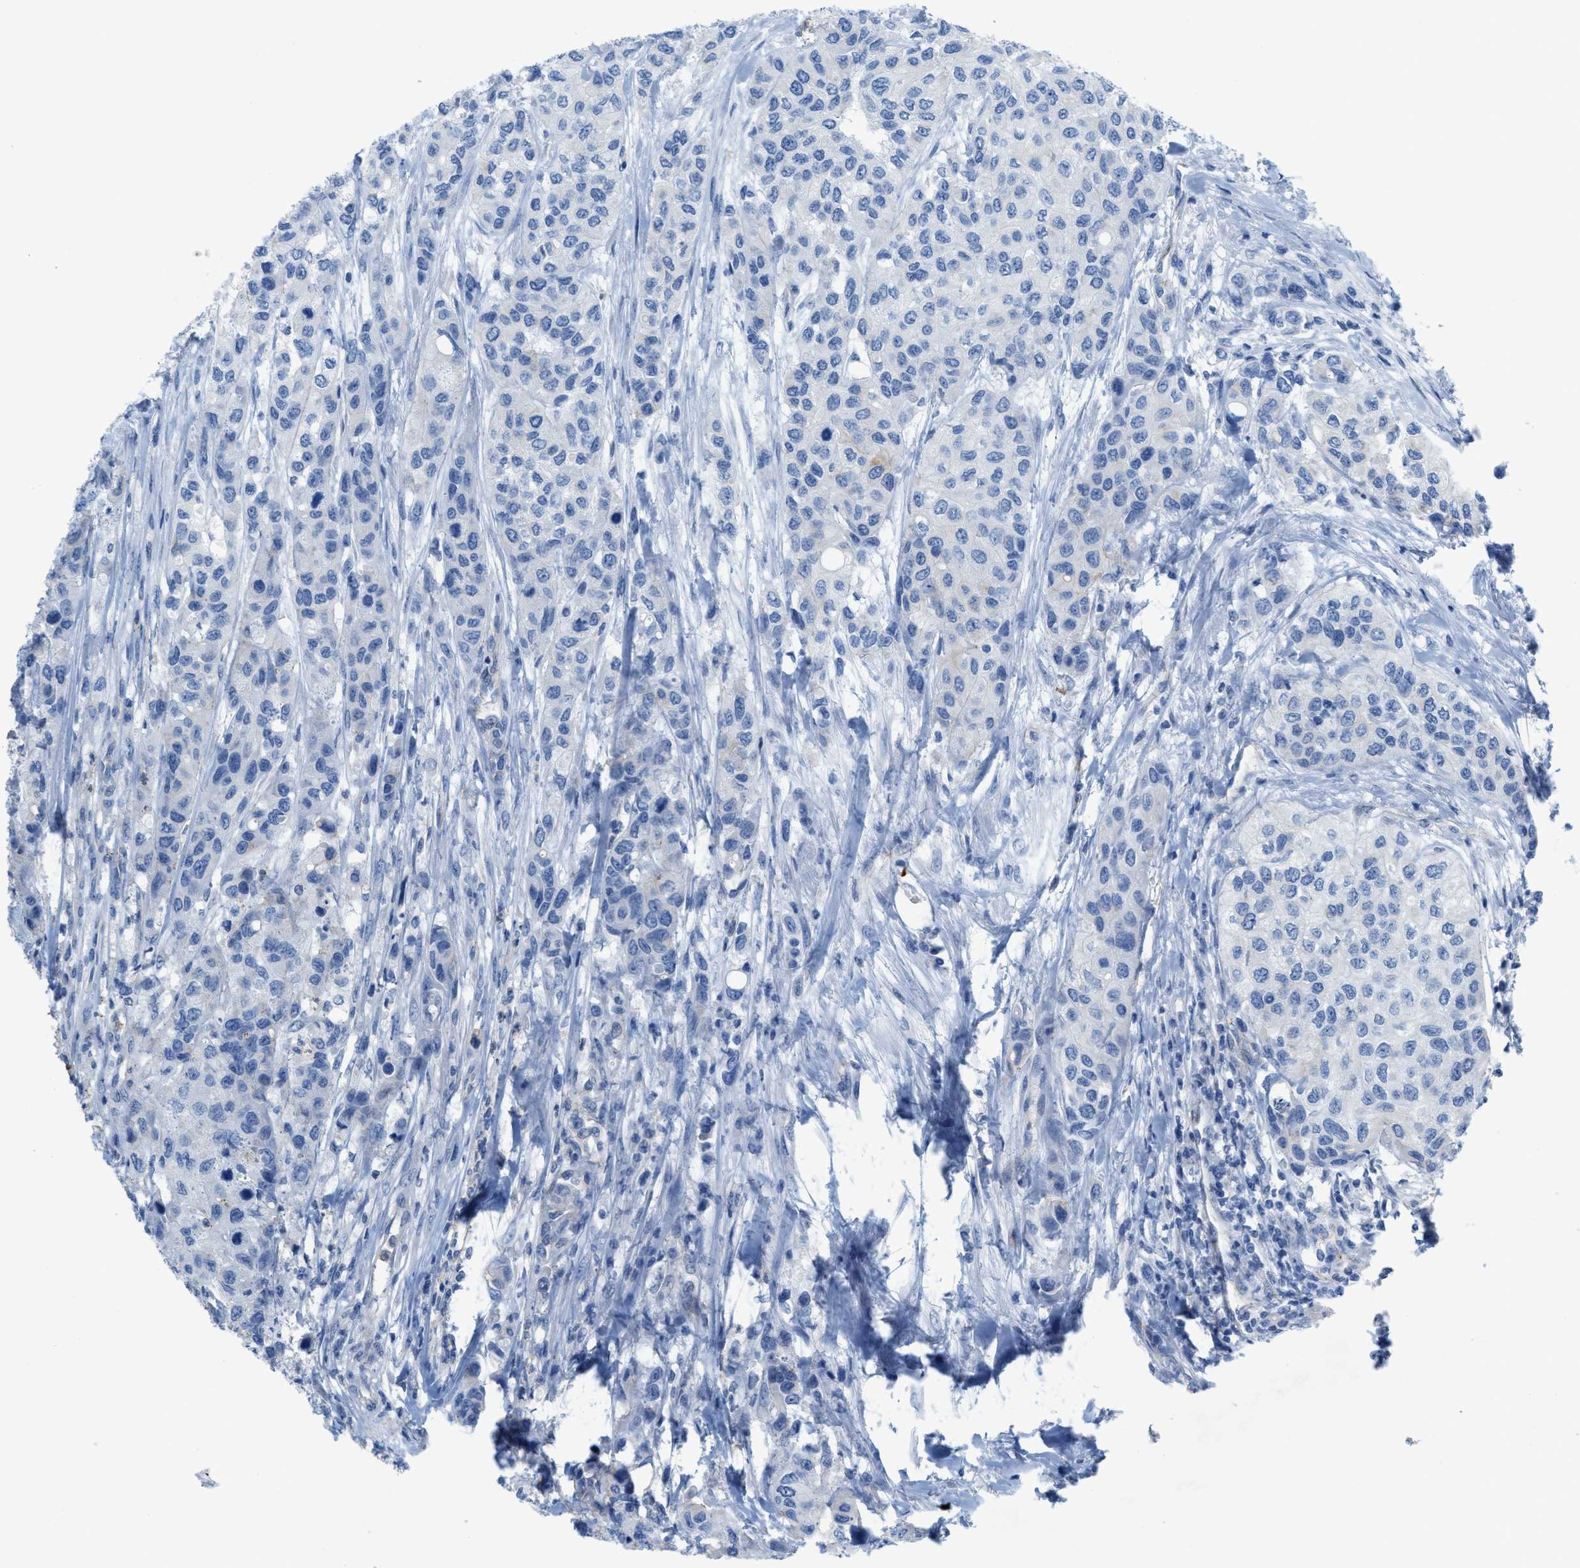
{"staining": {"intensity": "negative", "quantity": "none", "location": "none"}, "tissue": "urothelial cancer", "cell_type": "Tumor cells", "image_type": "cancer", "snomed": [{"axis": "morphology", "description": "Urothelial carcinoma, High grade"}, {"axis": "topography", "description": "Urinary bladder"}], "caption": "Tumor cells show no significant positivity in urothelial cancer. Brightfield microscopy of immunohistochemistry (IHC) stained with DAB (3,3'-diaminobenzidine) (brown) and hematoxylin (blue), captured at high magnification.", "gene": "CRB3", "patient": {"sex": "female", "age": 56}}